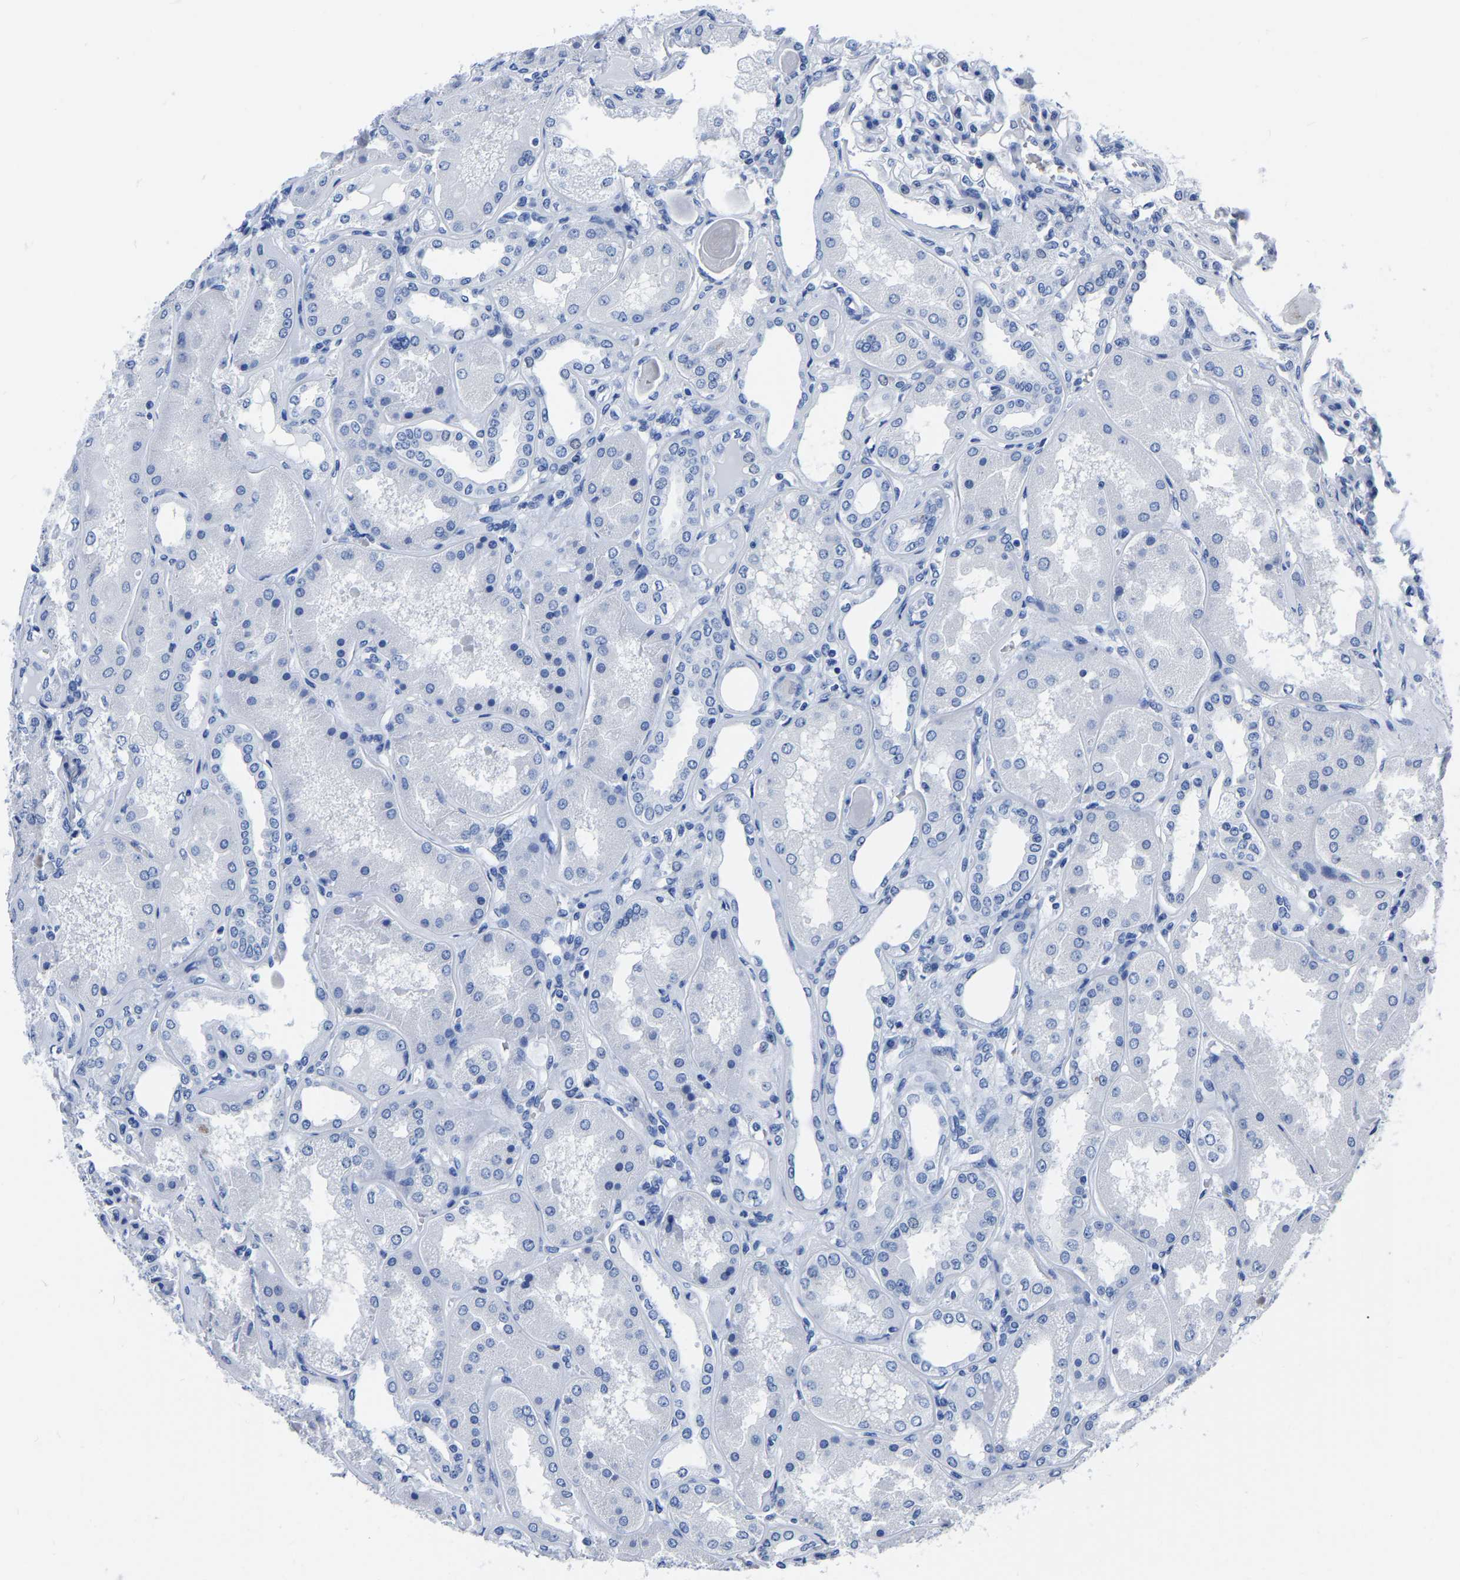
{"staining": {"intensity": "negative", "quantity": "none", "location": "none"}, "tissue": "kidney", "cell_type": "Cells in glomeruli", "image_type": "normal", "snomed": [{"axis": "morphology", "description": "Normal tissue, NOS"}, {"axis": "topography", "description": "Kidney"}], "caption": "Cells in glomeruli are negative for protein expression in benign human kidney. (Brightfield microscopy of DAB (3,3'-diaminobenzidine) immunohistochemistry at high magnification).", "gene": "IMPG2", "patient": {"sex": "female", "age": 56}}